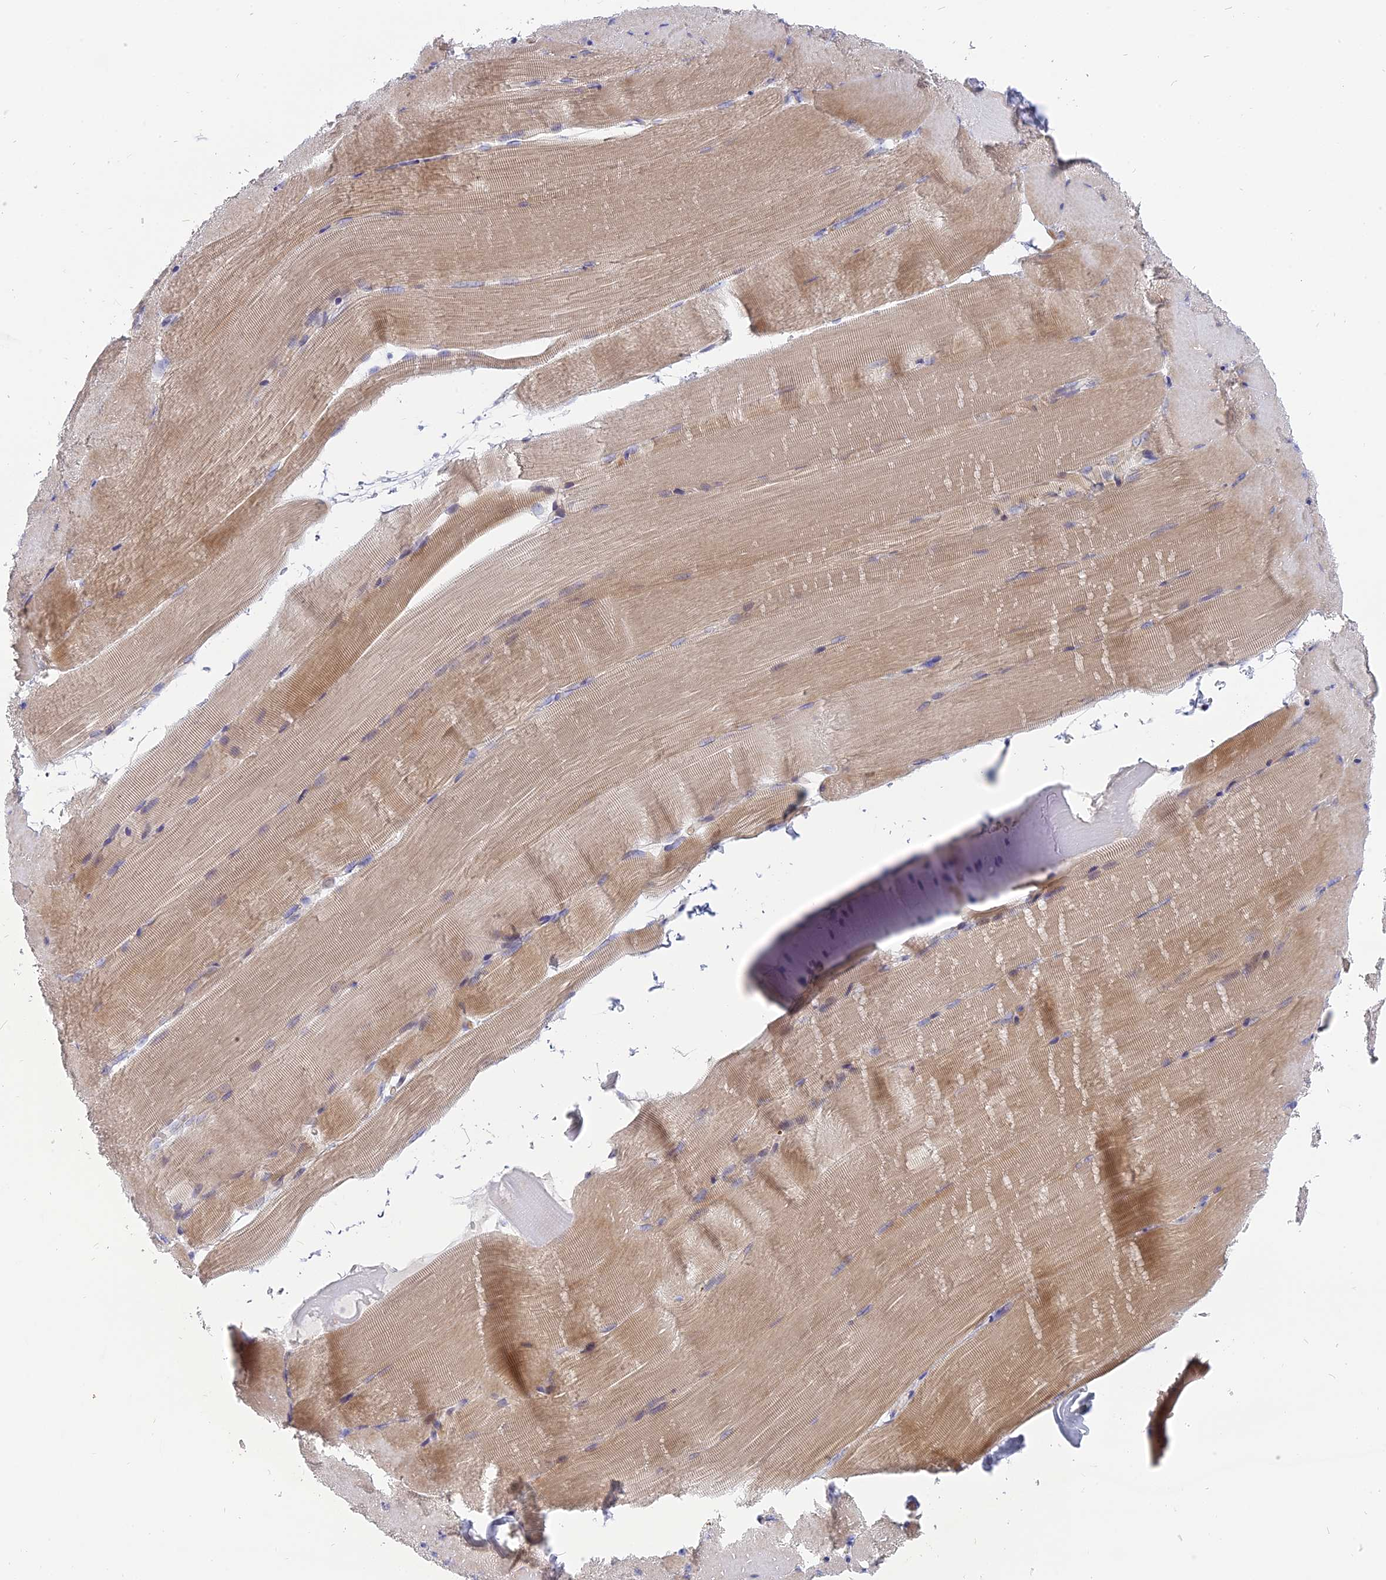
{"staining": {"intensity": "moderate", "quantity": "25%-75%", "location": "cytoplasmic/membranous"}, "tissue": "skeletal muscle", "cell_type": "Myocytes", "image_type": "normal", "snomed": [{"axis": "morphology", "description": "Normal tissue, NOS"}, {"axis": "topography", "description": "Skeletal muscle"}, {"axis": "topography", "description": "Parathyroid gland"}], "caption": "Protein expression analysis of unremarkable skeletal muscle exhibits moderate cytoplasmic/membranous positivity in approximately 25%-75% of myocytes.", "gene": "MBD3L1", "patient": {"sex": "female", "age": 37}}